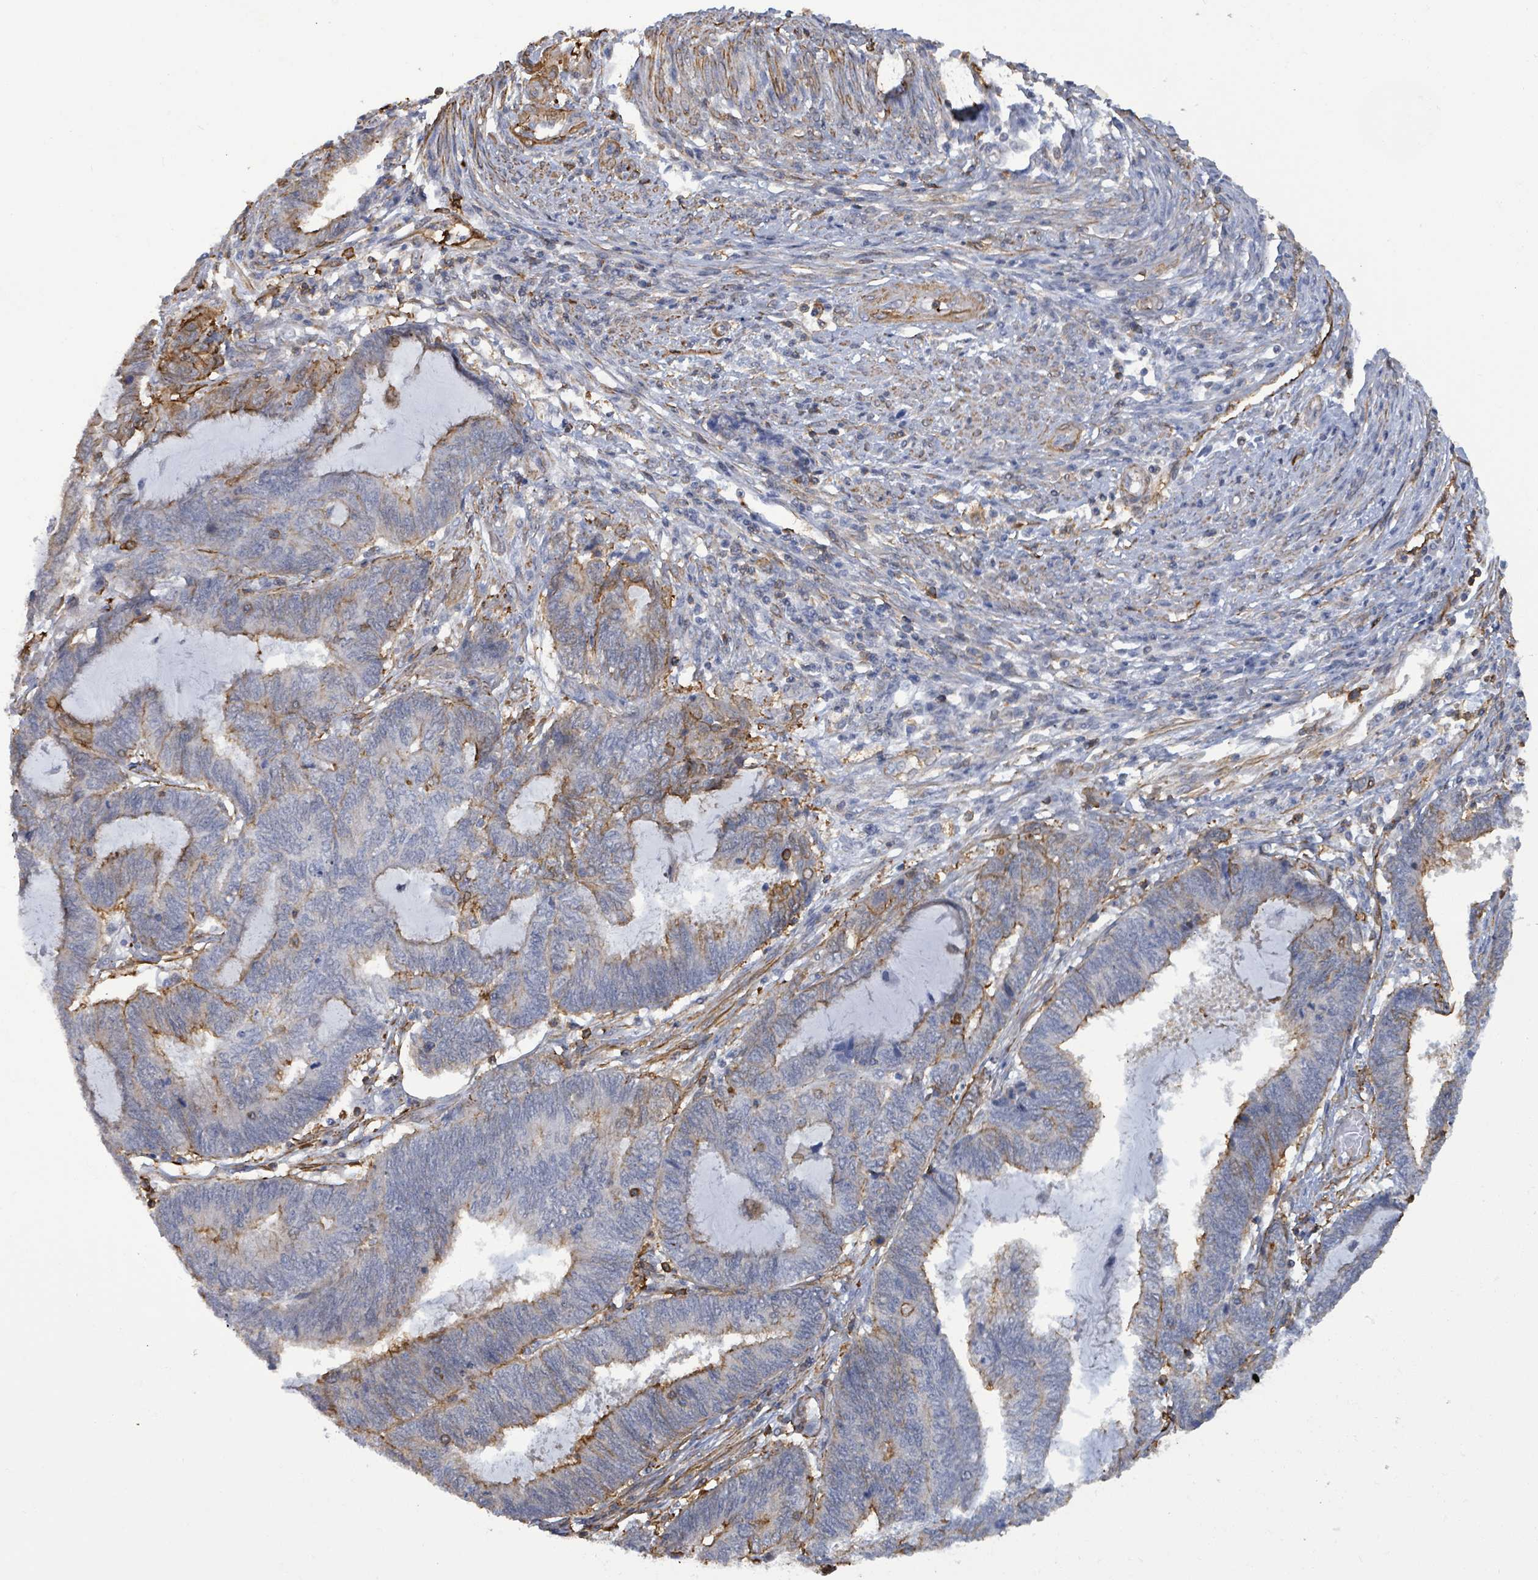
{"staining": {"intensity": "moderate", "quantity": "<25%", "location": "cytoplasmic/membranous"}, "tissue": "endometrial cancer", "cell_type": "Tumor cells", "image_type": "cancer", "snomed": [{"axis": "morphology", "description": "Adenocarcinoma, NOS"}, {"axis": "topography", "description": "Uterus"}, {"axis": "topography", "description": "Endometrium"}], "caption": "Protein staining of adenocarcinoma (endometrial) tissue displays moderate cytoplasmic/membranous staining in about <25% of tumor cells.", "gene": "PRKRIP1", "patient": {"sex": "female", "age": 70}}